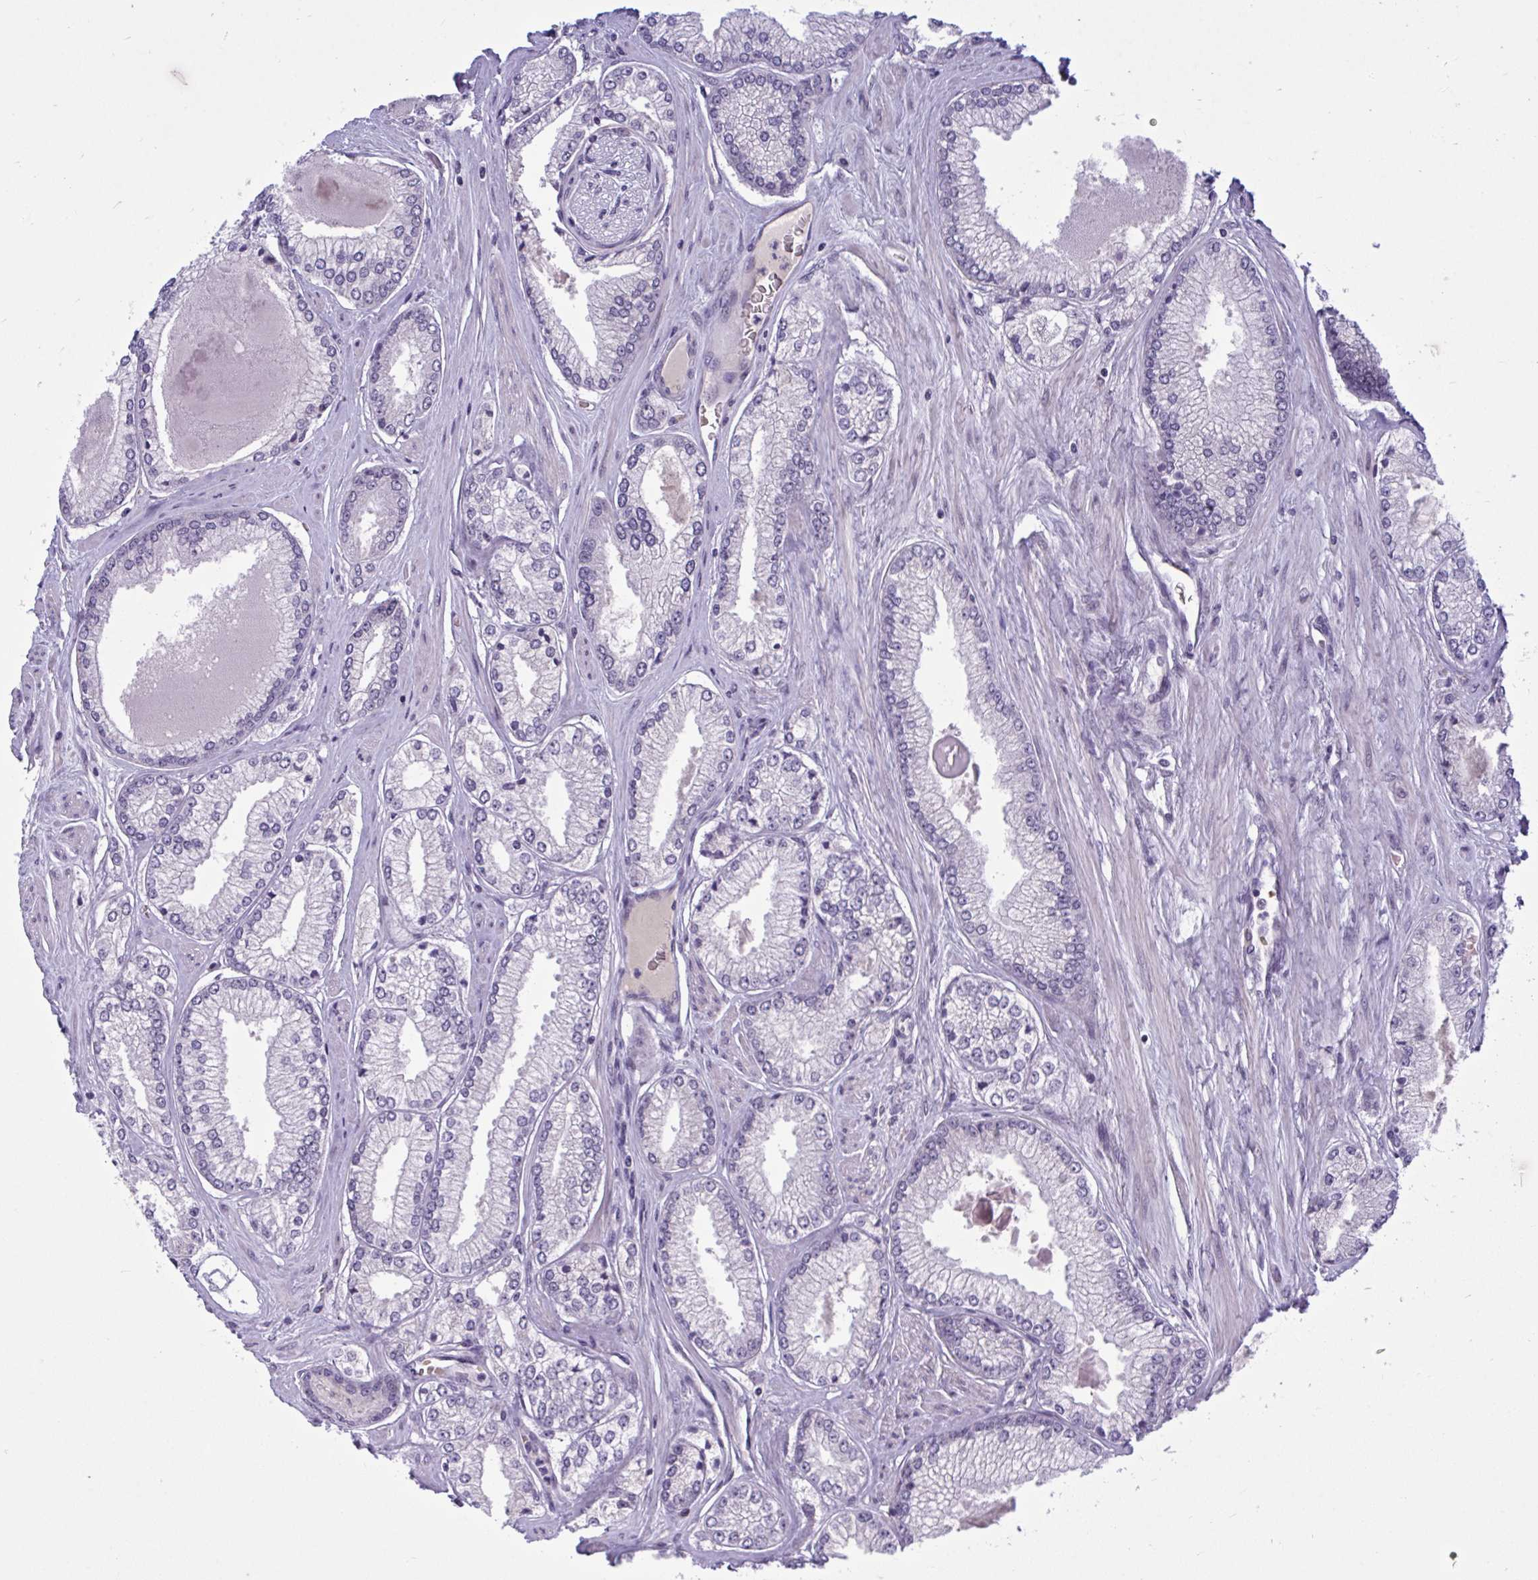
{"staining": {"intensity": "negative", "quantity": "none", "location": "none"}, "tissue": "prostate cancer", "cell_type": "Tumor cells", "image_type": "cancer", "snomed": [{"axis": "morphology", "description": "Adenocarcinoma, Low grade"}, {"axis": "topography", "description": "Prostate"}], "caption": "DAB (3,3'-diaminobenzidine) immunohistochemical staining of prostate cancer (low-grade adenocarcinoma) shows no significant expression in tumor cells.", "gene": "CNGB3", "patient": {"sex": "male", "age": 67}}